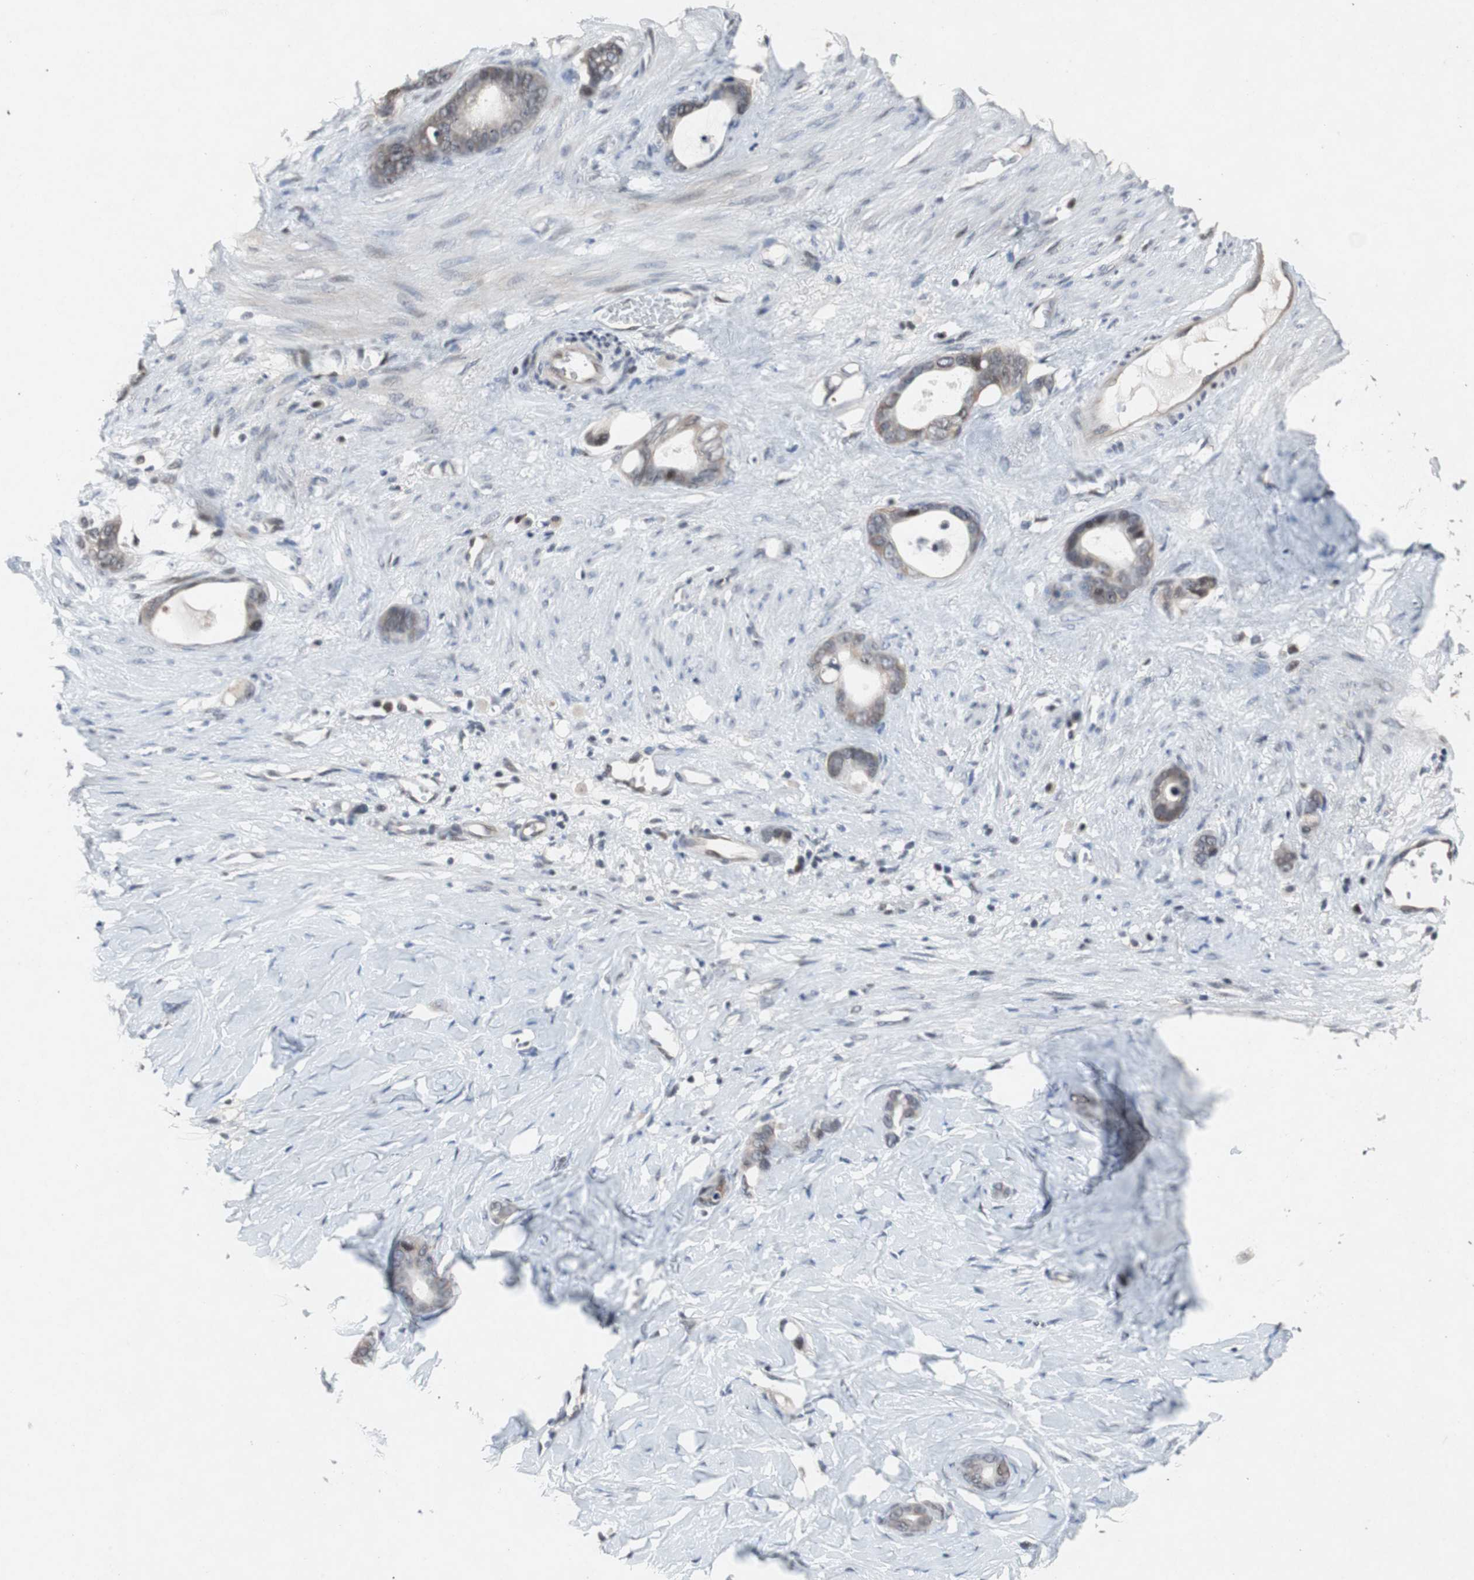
{"staining": {"intensity": "moderate", "quantity": "25%-75%", "location": "cytoplasmic/membranous"}, "tissue": "stomach cancer", "cell_type": "Tumor cells", "image_type": "cancer", "snomed": [{"axis": "morphology", "description": "Adenocarcinoma, NOS"}, {"axis": "topography", "description": "Stomach"}], "caption": "Immunohistochemistry (IHC) (DAB) staining of stomach cancer (adenocarcinoma) exhibits moderate cytoplasmic/membranous protein expression in about 25%-75% of tumor cells.", "gene": "TP63", "patient": {"sex": "female", "age": 75}}